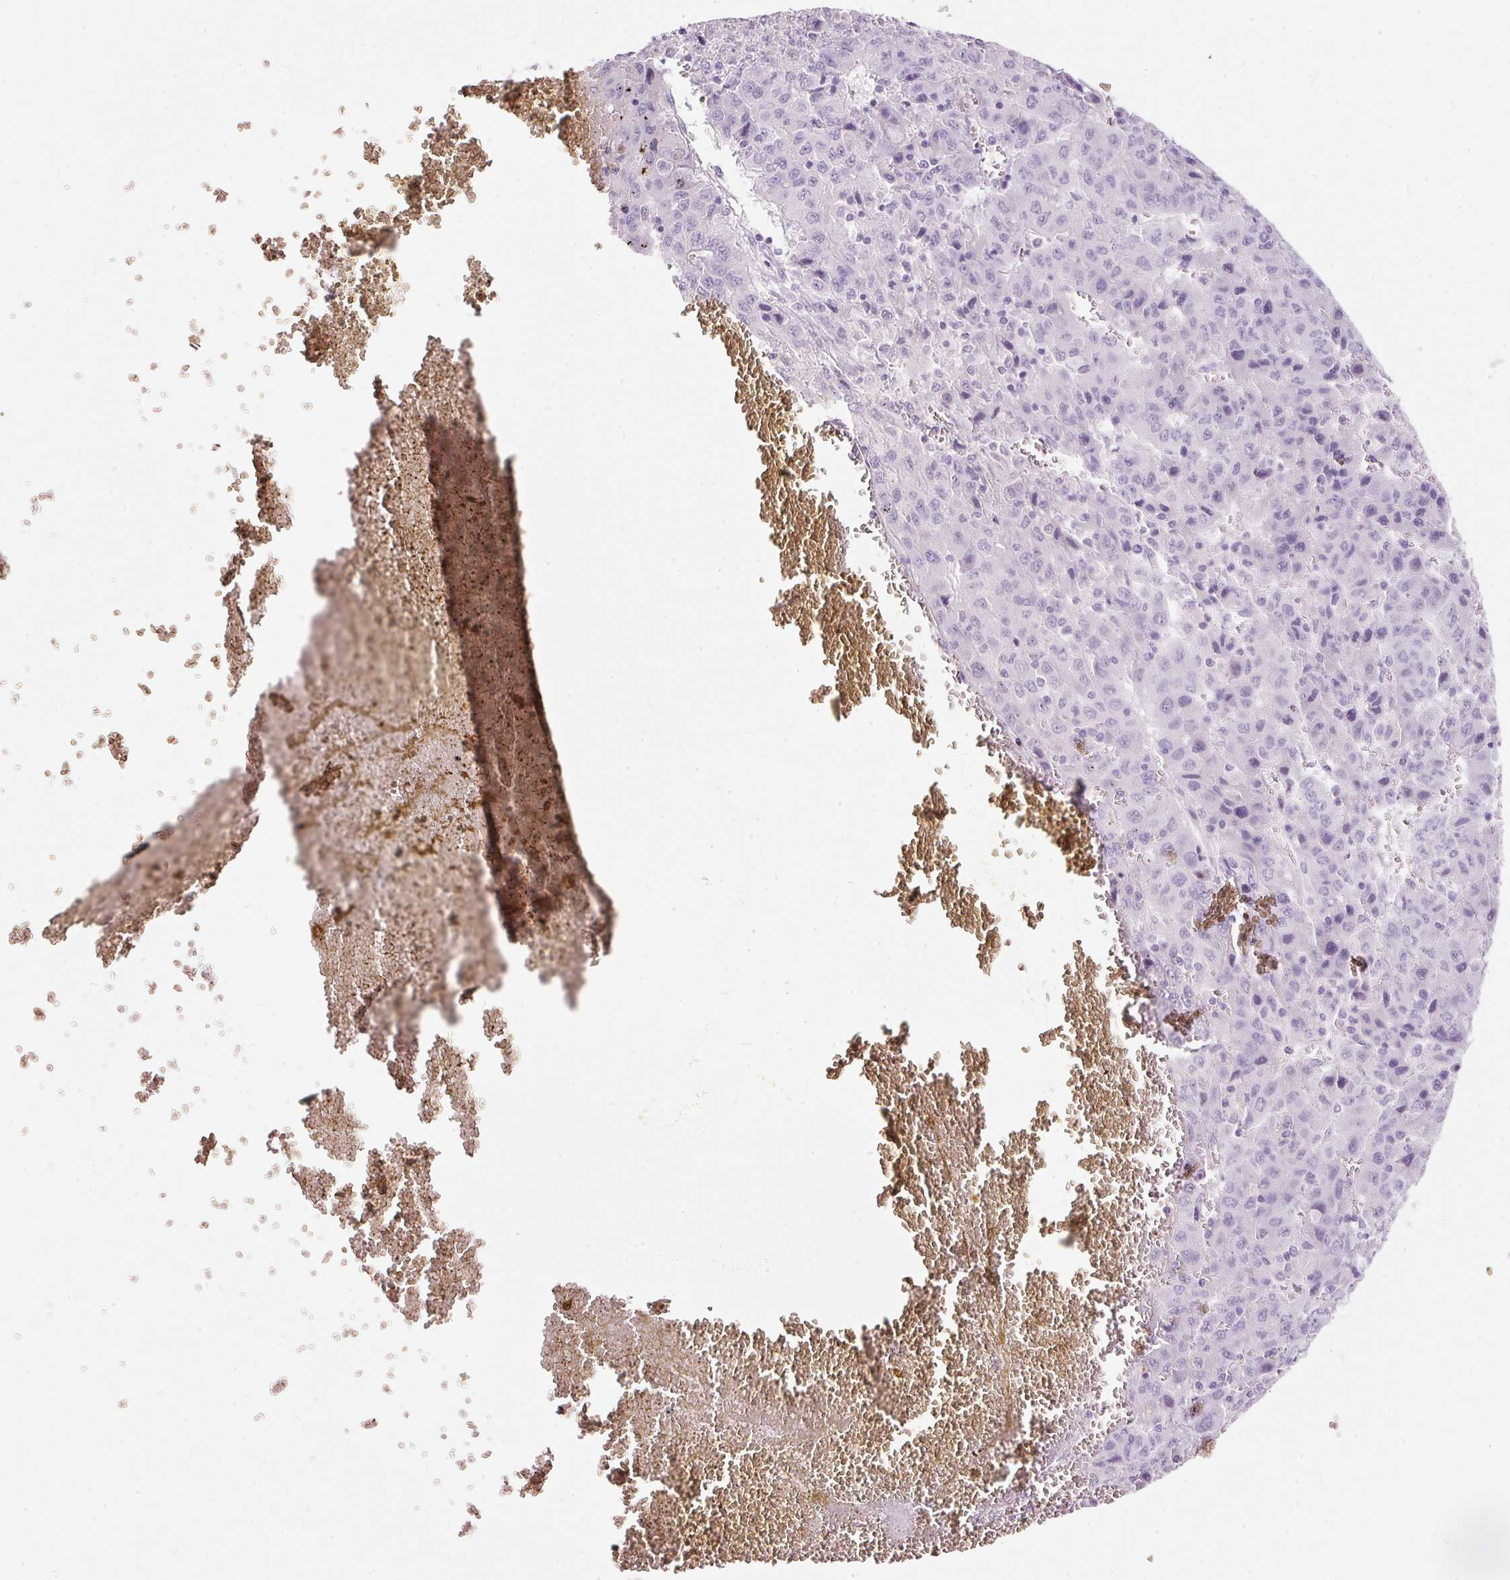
{"staining": {"intensity": "negative", "quantity": "none", "location": "none"}, "tissue": "liver cancer", "cell_type": "Tumor cells", "image_type": "cancer", "snomed": [{"axis": "morphology", "description": "Carcinoma, Hepatocellular, NOS"}, {"axis": "topography", "description": "Liver"}], "caption": "An image of hepatocellular carcinoma (liver) stained for a protein demonstrates no brown staining in tumor cells.", "gene": "DNM1", "patient": {"sex": "female", "age": 53}}